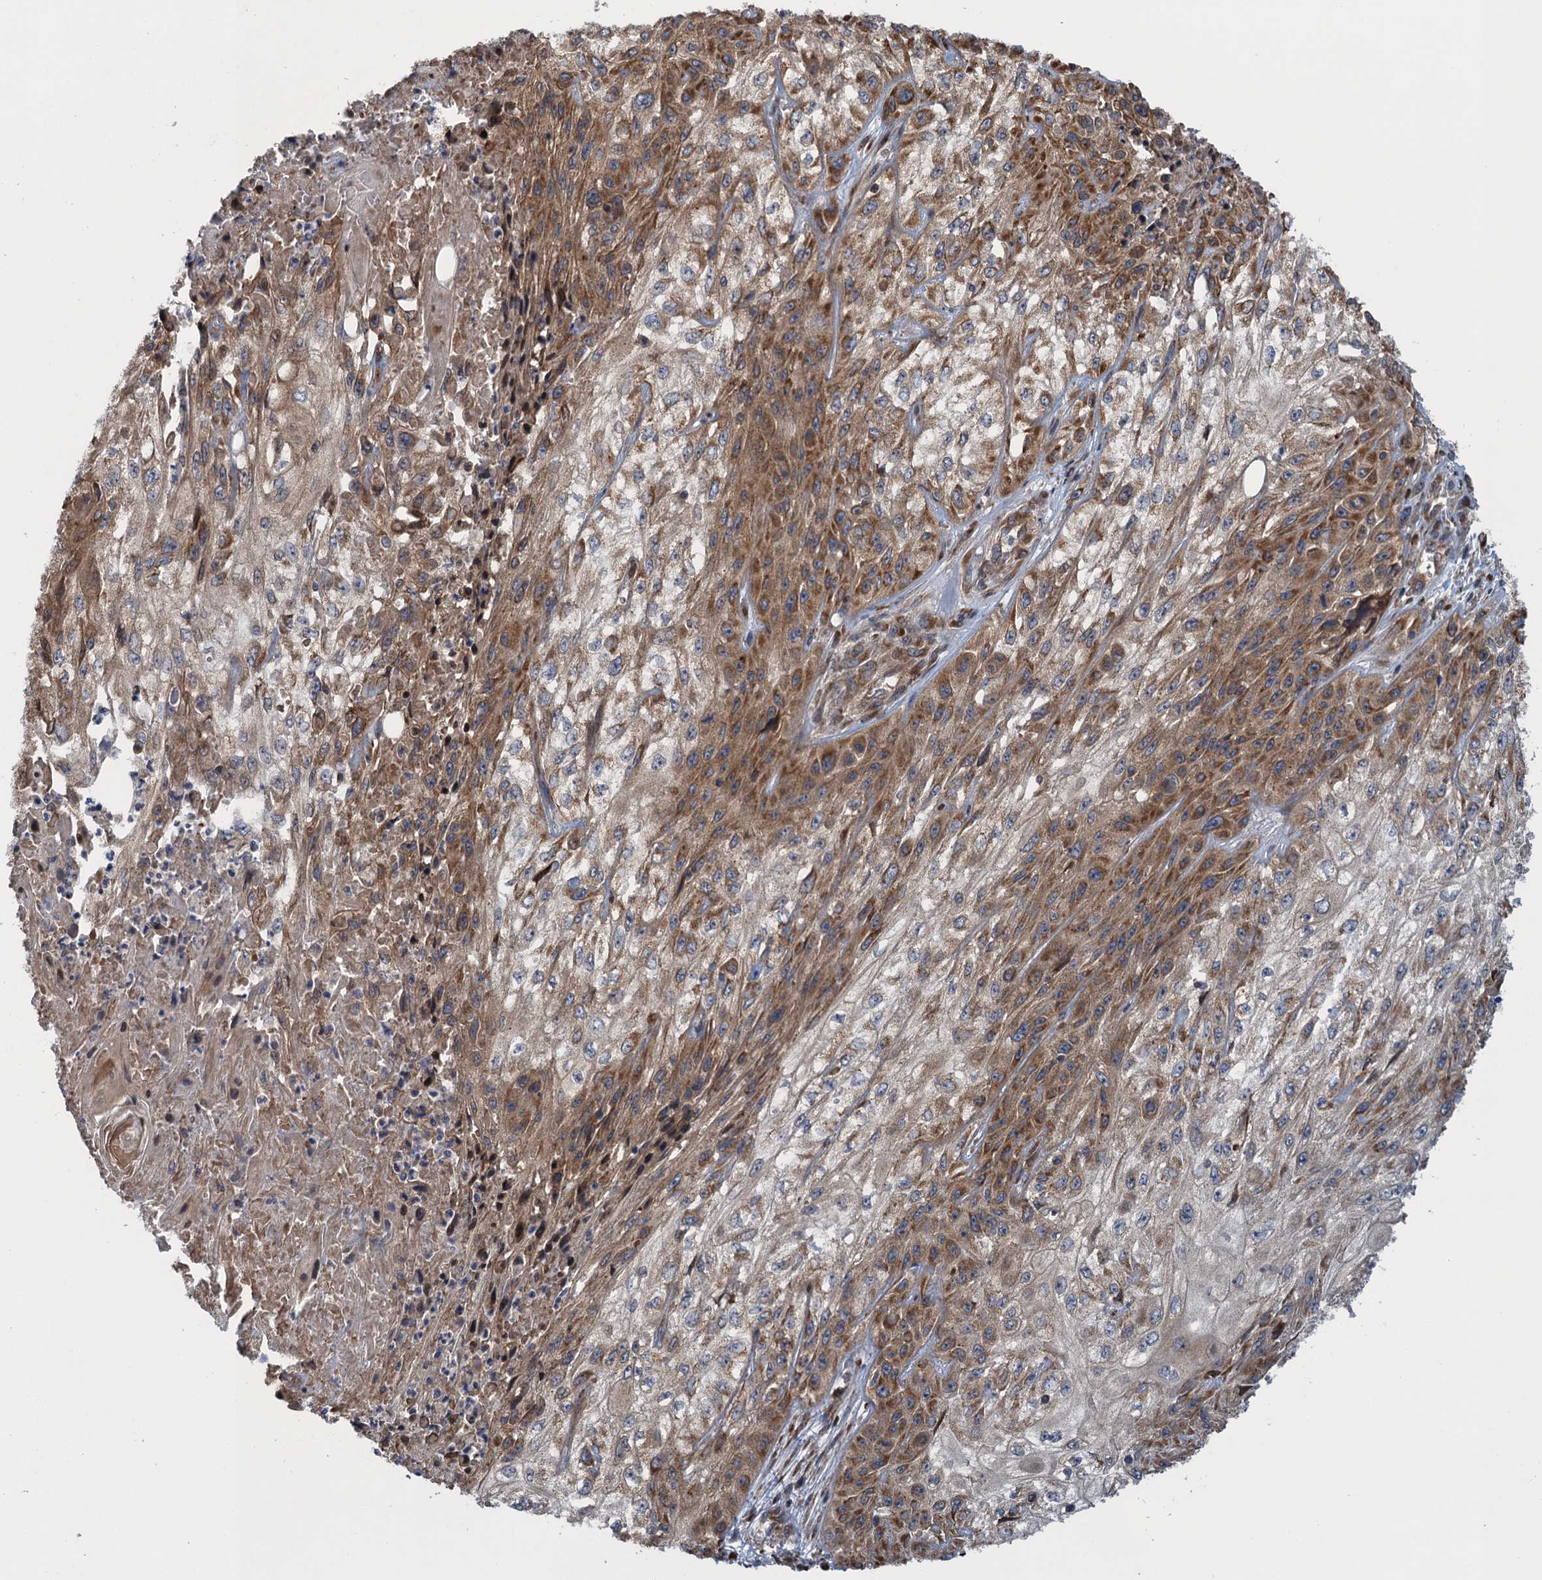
{"staining": {"intensity": "moderate", "quantity": "25%-75%", "location": "cytoplasmic/membranous"}, "tissue": "skin cancer", "cell_type": "Tumor cells", "image_type": "cancer", "snomed": [{"axis": "morphology", "description": "Squamous cell carcinoma, NOS"}, {"axis": "morphology", "description": "Squamous cell carcinoma, metastatic, NOS"}, {"axis": "topography", "description": "Skin"}, {"axis": "topography", "description": "Lymph node"}], "caption": "Human metastatic squamous cell carcinoma (skin) stained with a brown dye displays moderate cytoplasmic/membranous positive expression in about 25%-75% of tumor cells.", "gene": "MDM1", "patient": {"sex": "male", "age": 75}}